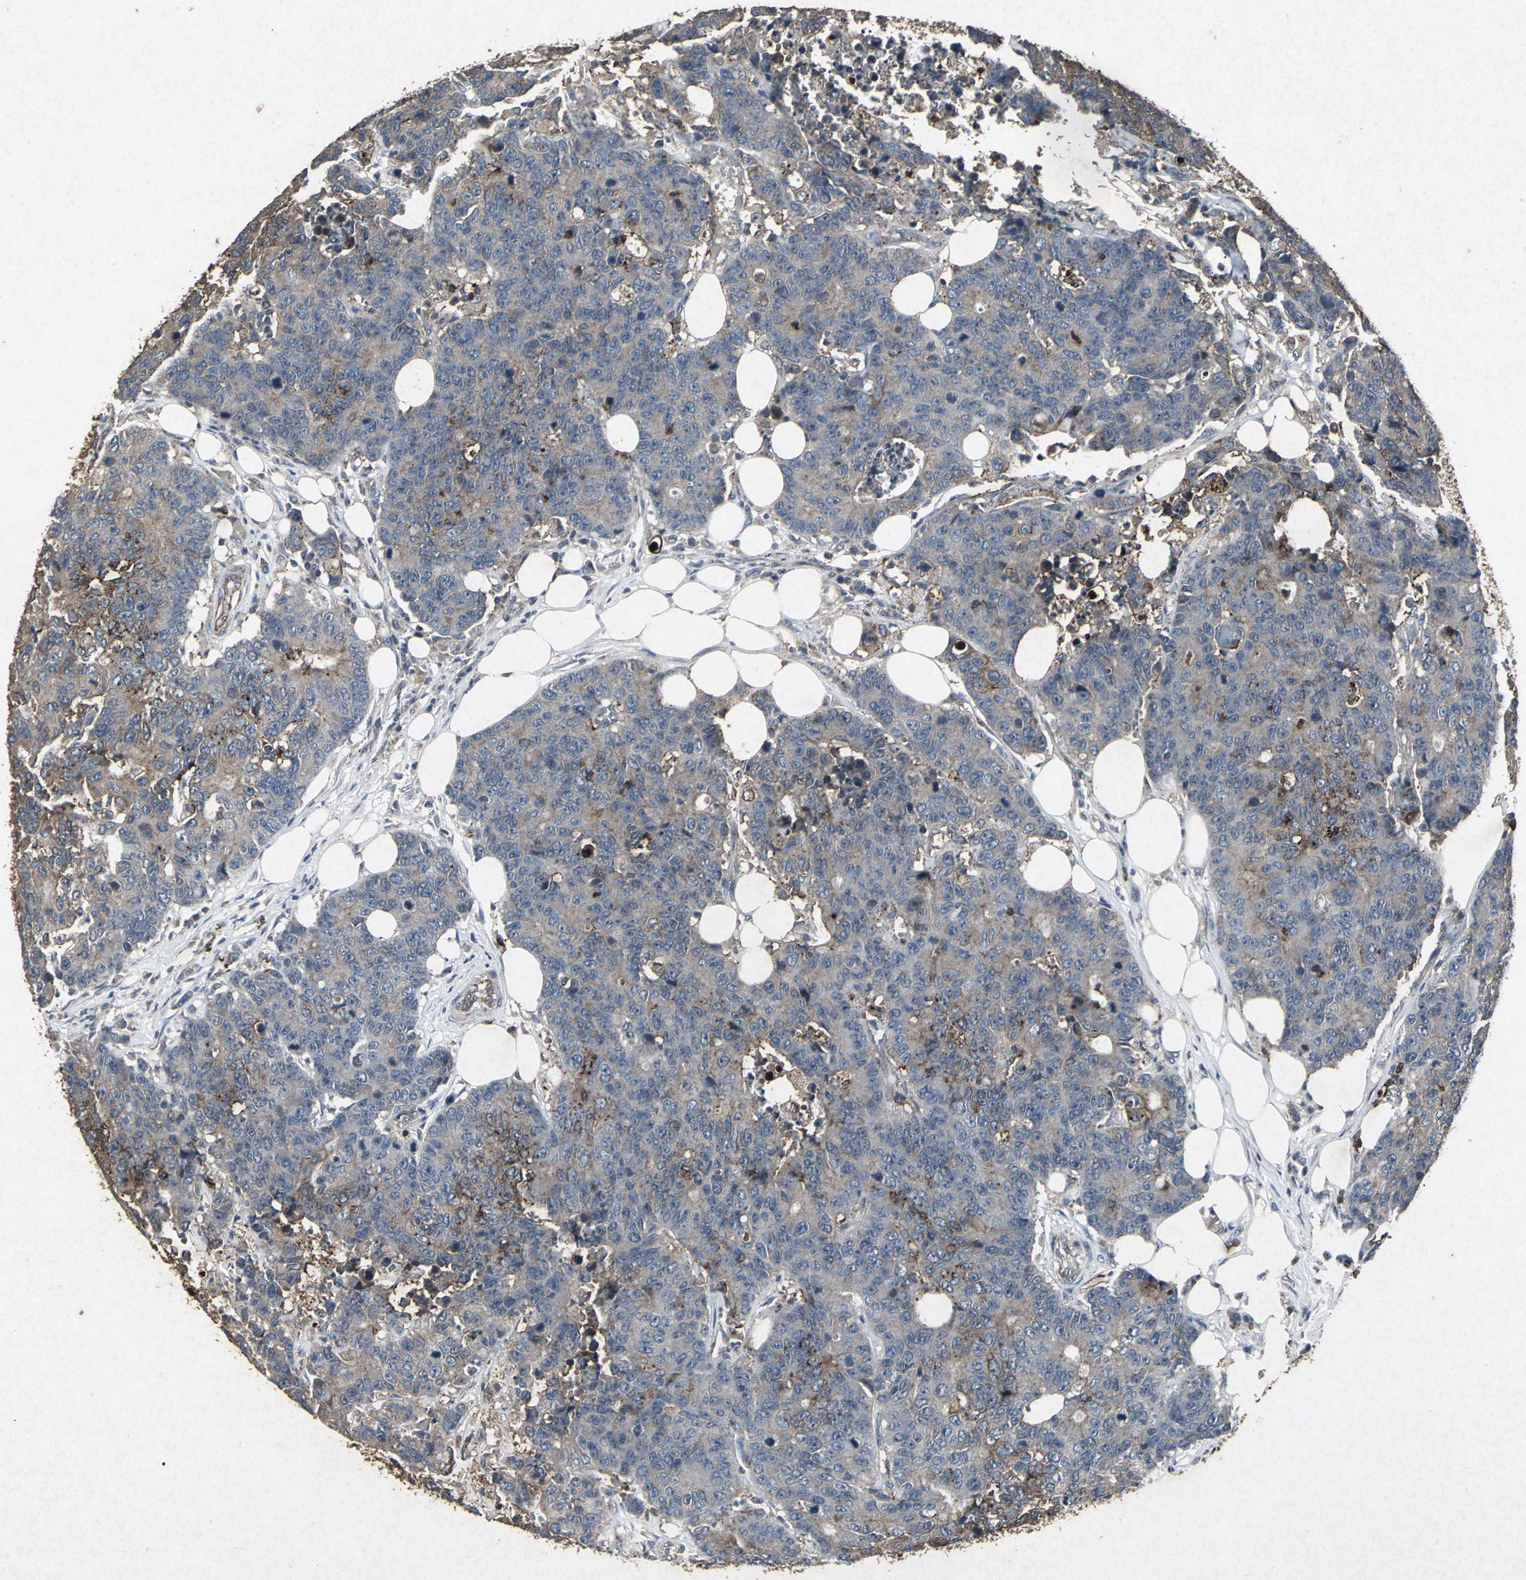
{"staining": {"intensity": "weak", "quantity": ">75%", "location": "cytoplasmic/membranous"}, "tissue": "colorectal cancer", "cell_type": "Tumor cells", "image_type": "cancer", "snomed": [{"axis": "morphology", "description": "Adenocarcinoma, NOS"}, {"axis": "topography", "description": "Colon"}], "caption": "Tumor cells reveal weak cytoplasmic/membranous positivity in about >75% of cells in colorectal adenocarcinoma.", "gene": "CCR9", "patient": {"sex": "female", "age": 86}}